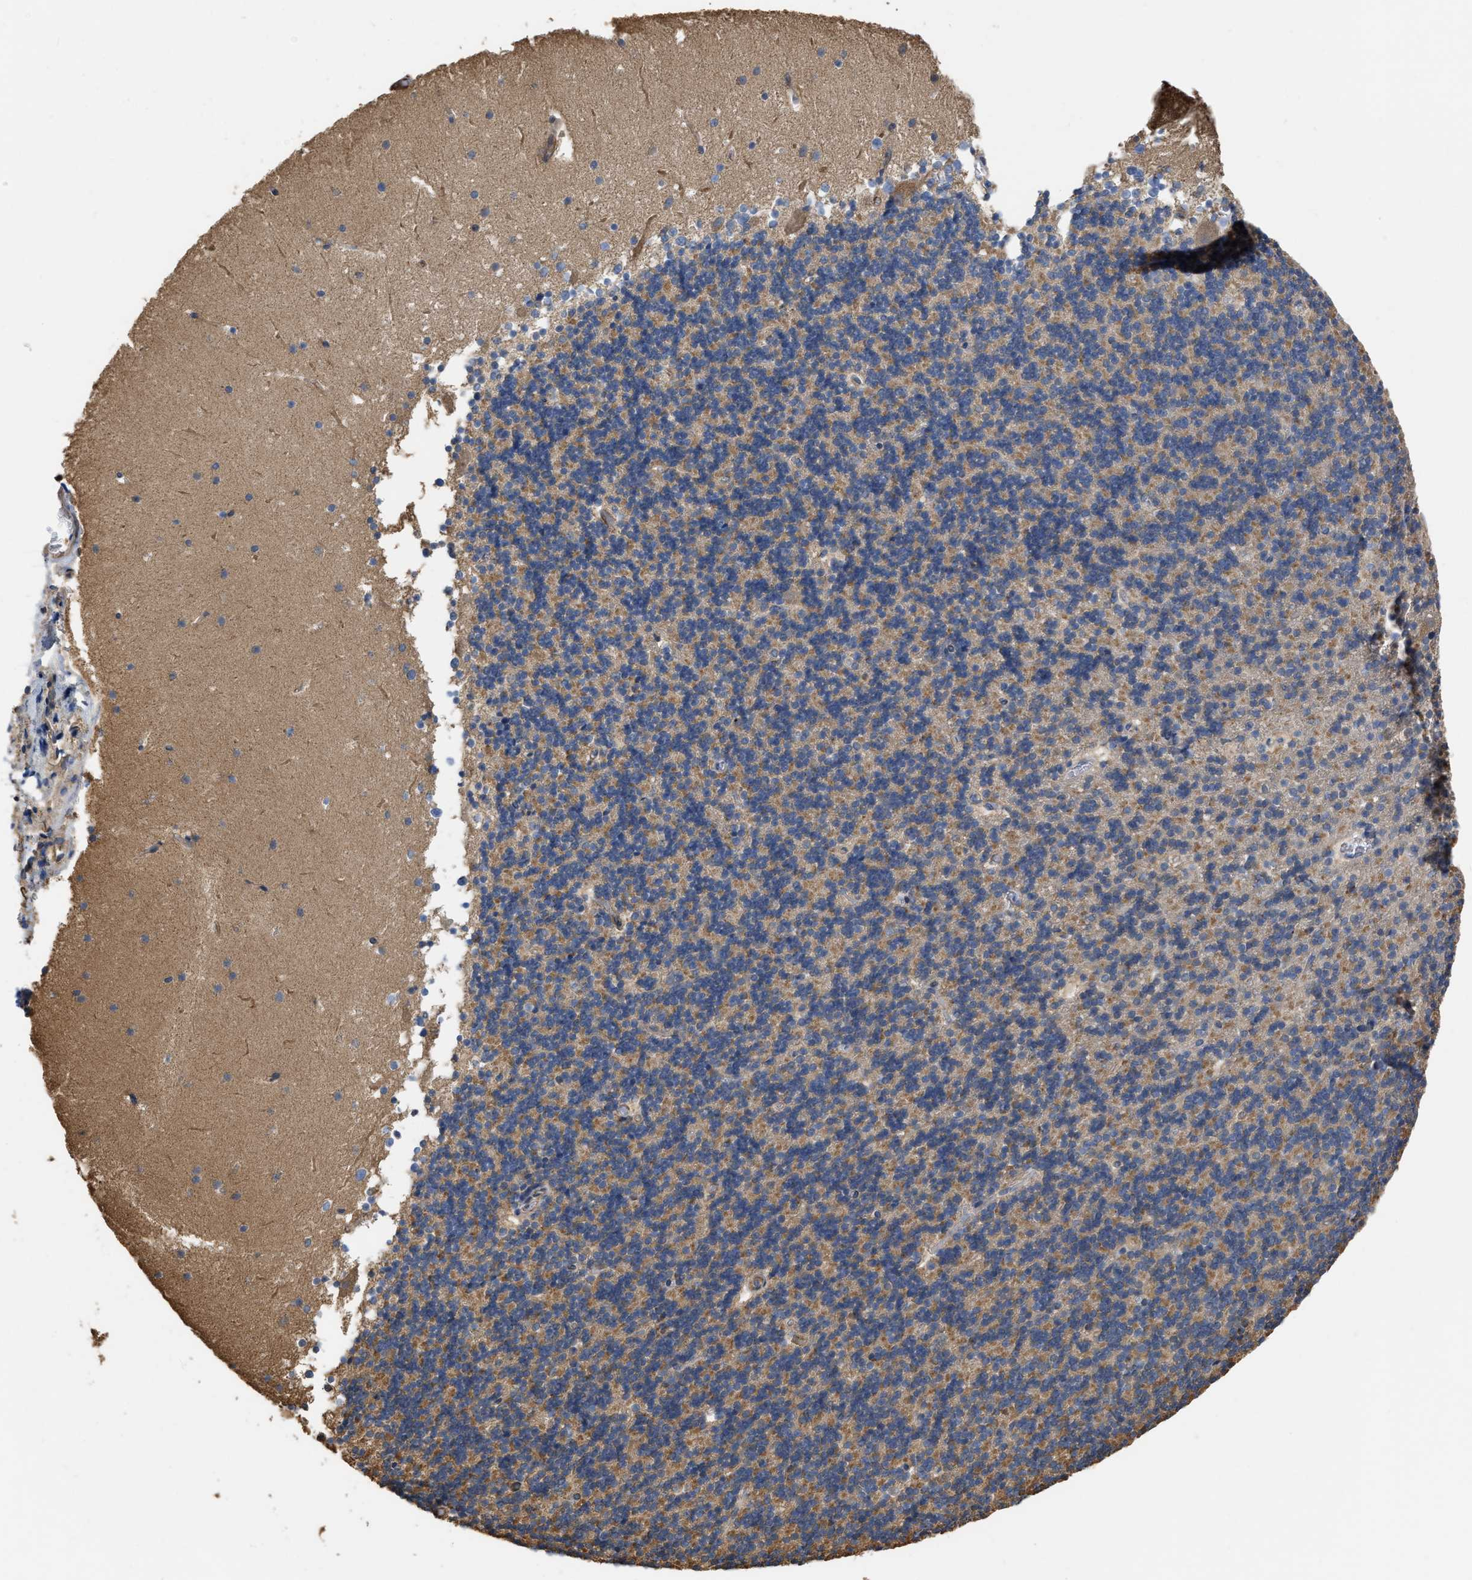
{"staining": {"intensity": "moderate", "quantity": "25%-75%", "location": "cytoplasmic/membranous"}, "tissue": "cerebellum", "cell_type": "Cells in granular layer", "image_type": "normal", "snomed": [{"axis": "morphology", "description": "Normal tissue, NOS"}, {"axis": "topography", "description": "Cerebellum"}], "caption": "Immunohistochemistry (IHC) photomicrograph of normal cerebellum: cerebellum stained using IHC demonstrates medium levels of moderate protein expression localized specifically in the cytoplasmic/membranous of cells in granular layer, appearing as a cytoplasmic/membranous brown color.", "gene": "SLC4A11", "patient": {"sex": "male", "age": 45}}